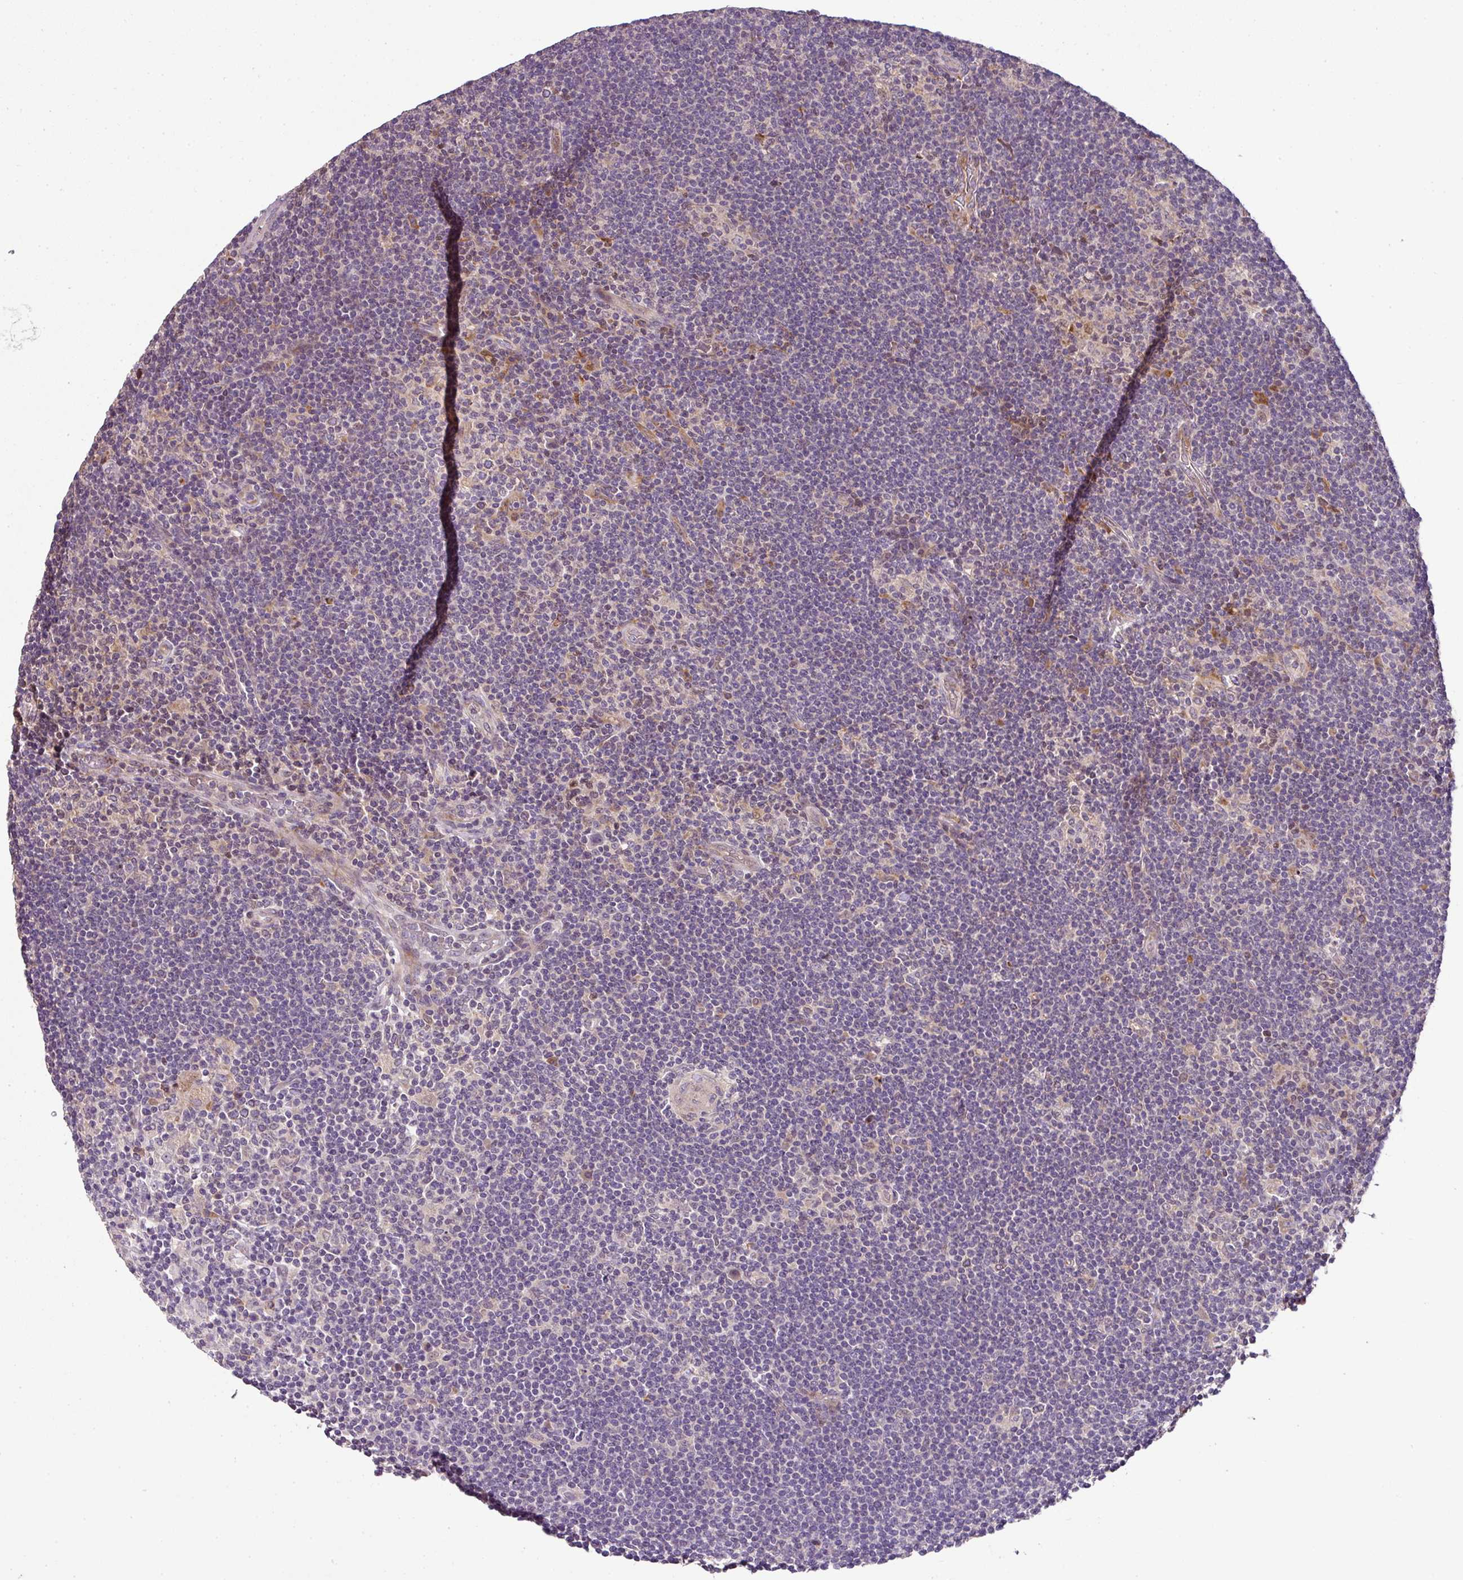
{"staining": {"intensity": "negative", "quantity": "none", "location": "none"}, "tissue": "lymphoma", "cell_type": "Tumor cells", "image_type": "cancer", "snomed": [{"axis": "morphology", "description": "Hodgkin's disease, NOS"}, {"axis": "topography", "description": "Lymph node"}], "caption": "IHC image of lymphoma stained for a protein (brown), which demonstrates no positivity in tumor cells.", "gene": "SPCS3", "patient": {"sex": "female", "age": 57}}